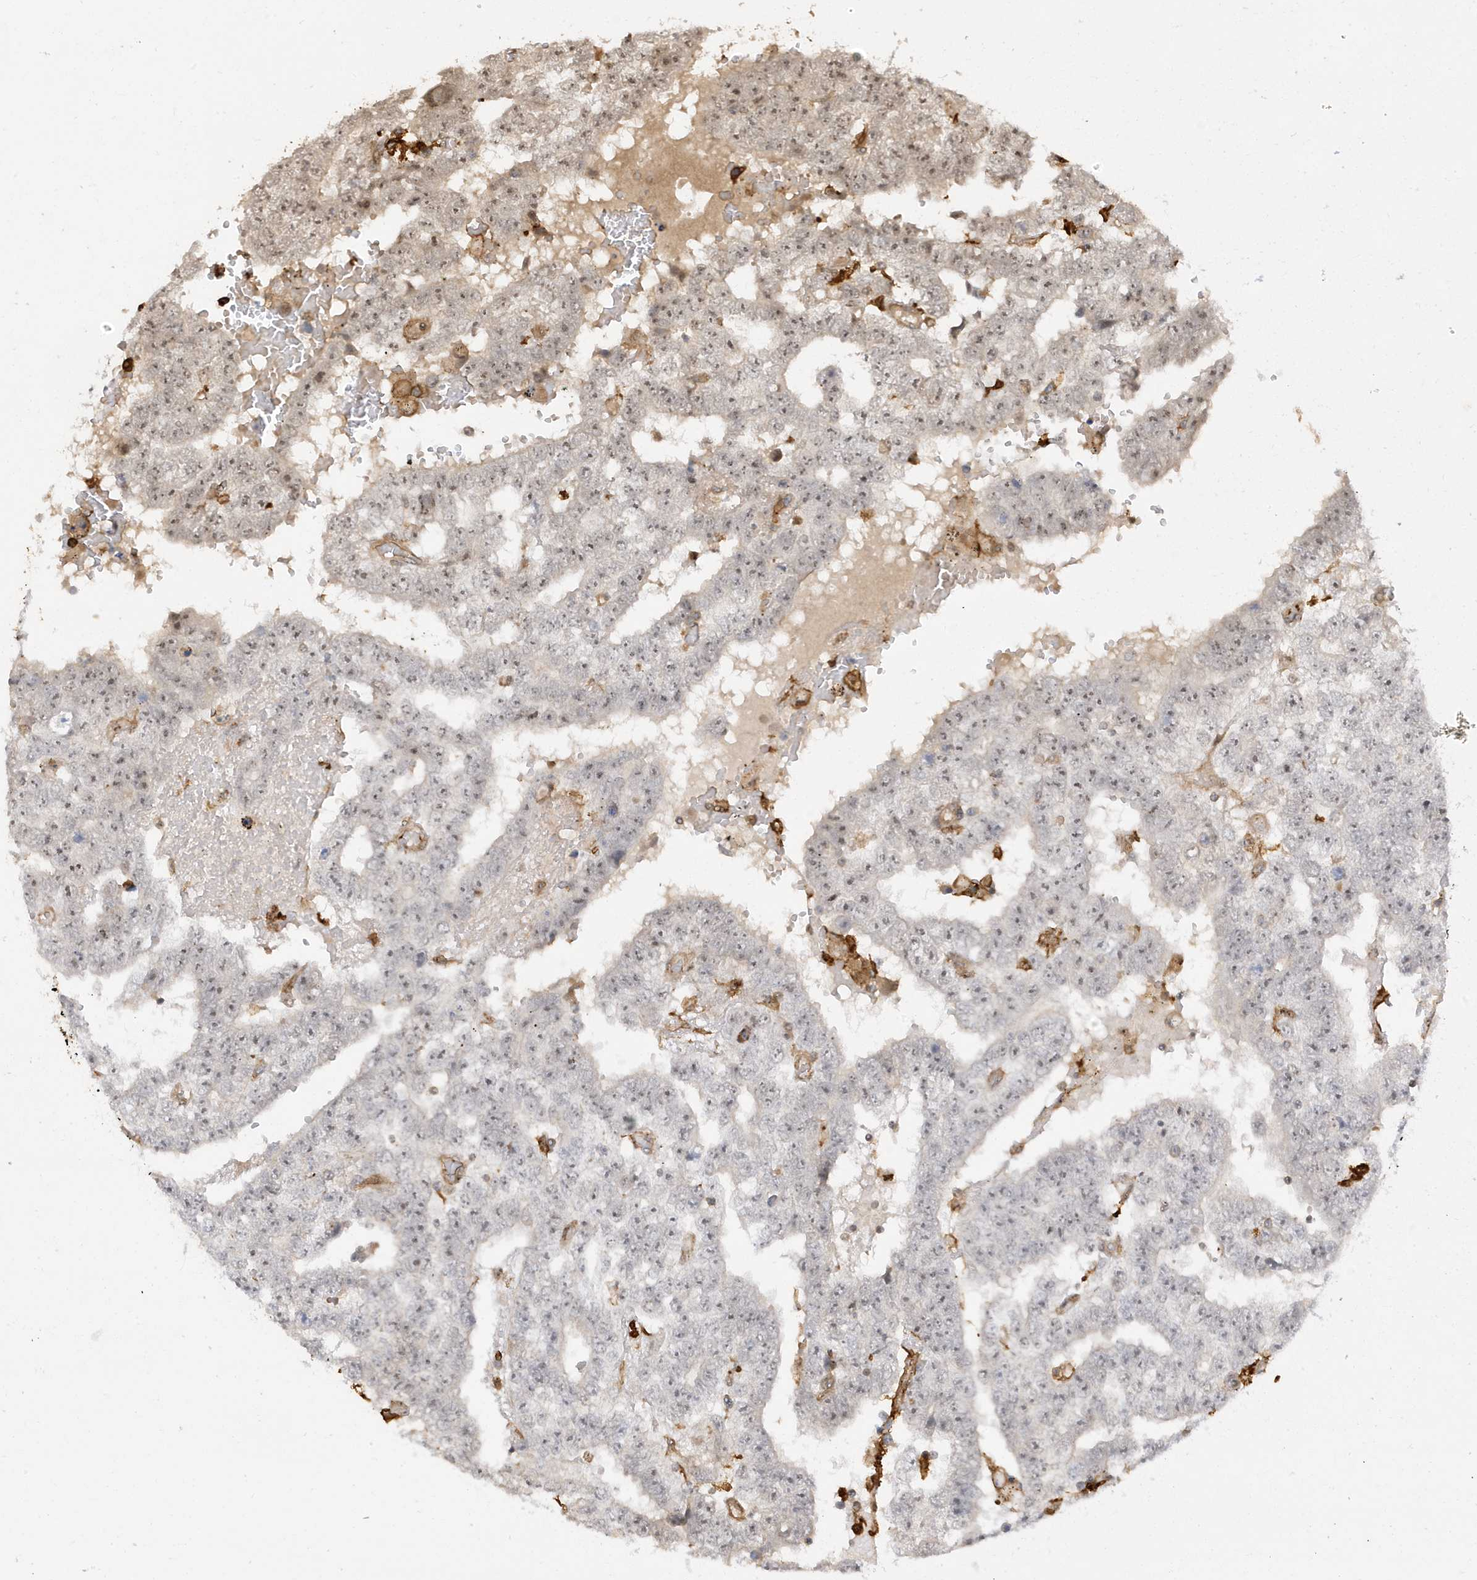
{"staining": {"intensity": "weak", "quantity": "25%-75%", "location": "nuclear"}, "tissue": "testis cancer", "cell_type": "Tumor cells", "image_type": "cancer", "snomed": [{"axis": "morphology", "description": "Carcinoma, Embryonal, NOS"}, {"axis": "topography", "description": "Testis"}], "caption": "Embryonal carcinoma (testis) stained with IHC reveals weak nuclear staining in approximately 25%-75% of tumor cells.", "gene": "PHACTR2", "patient": {"sex": "male", "age": 25}}